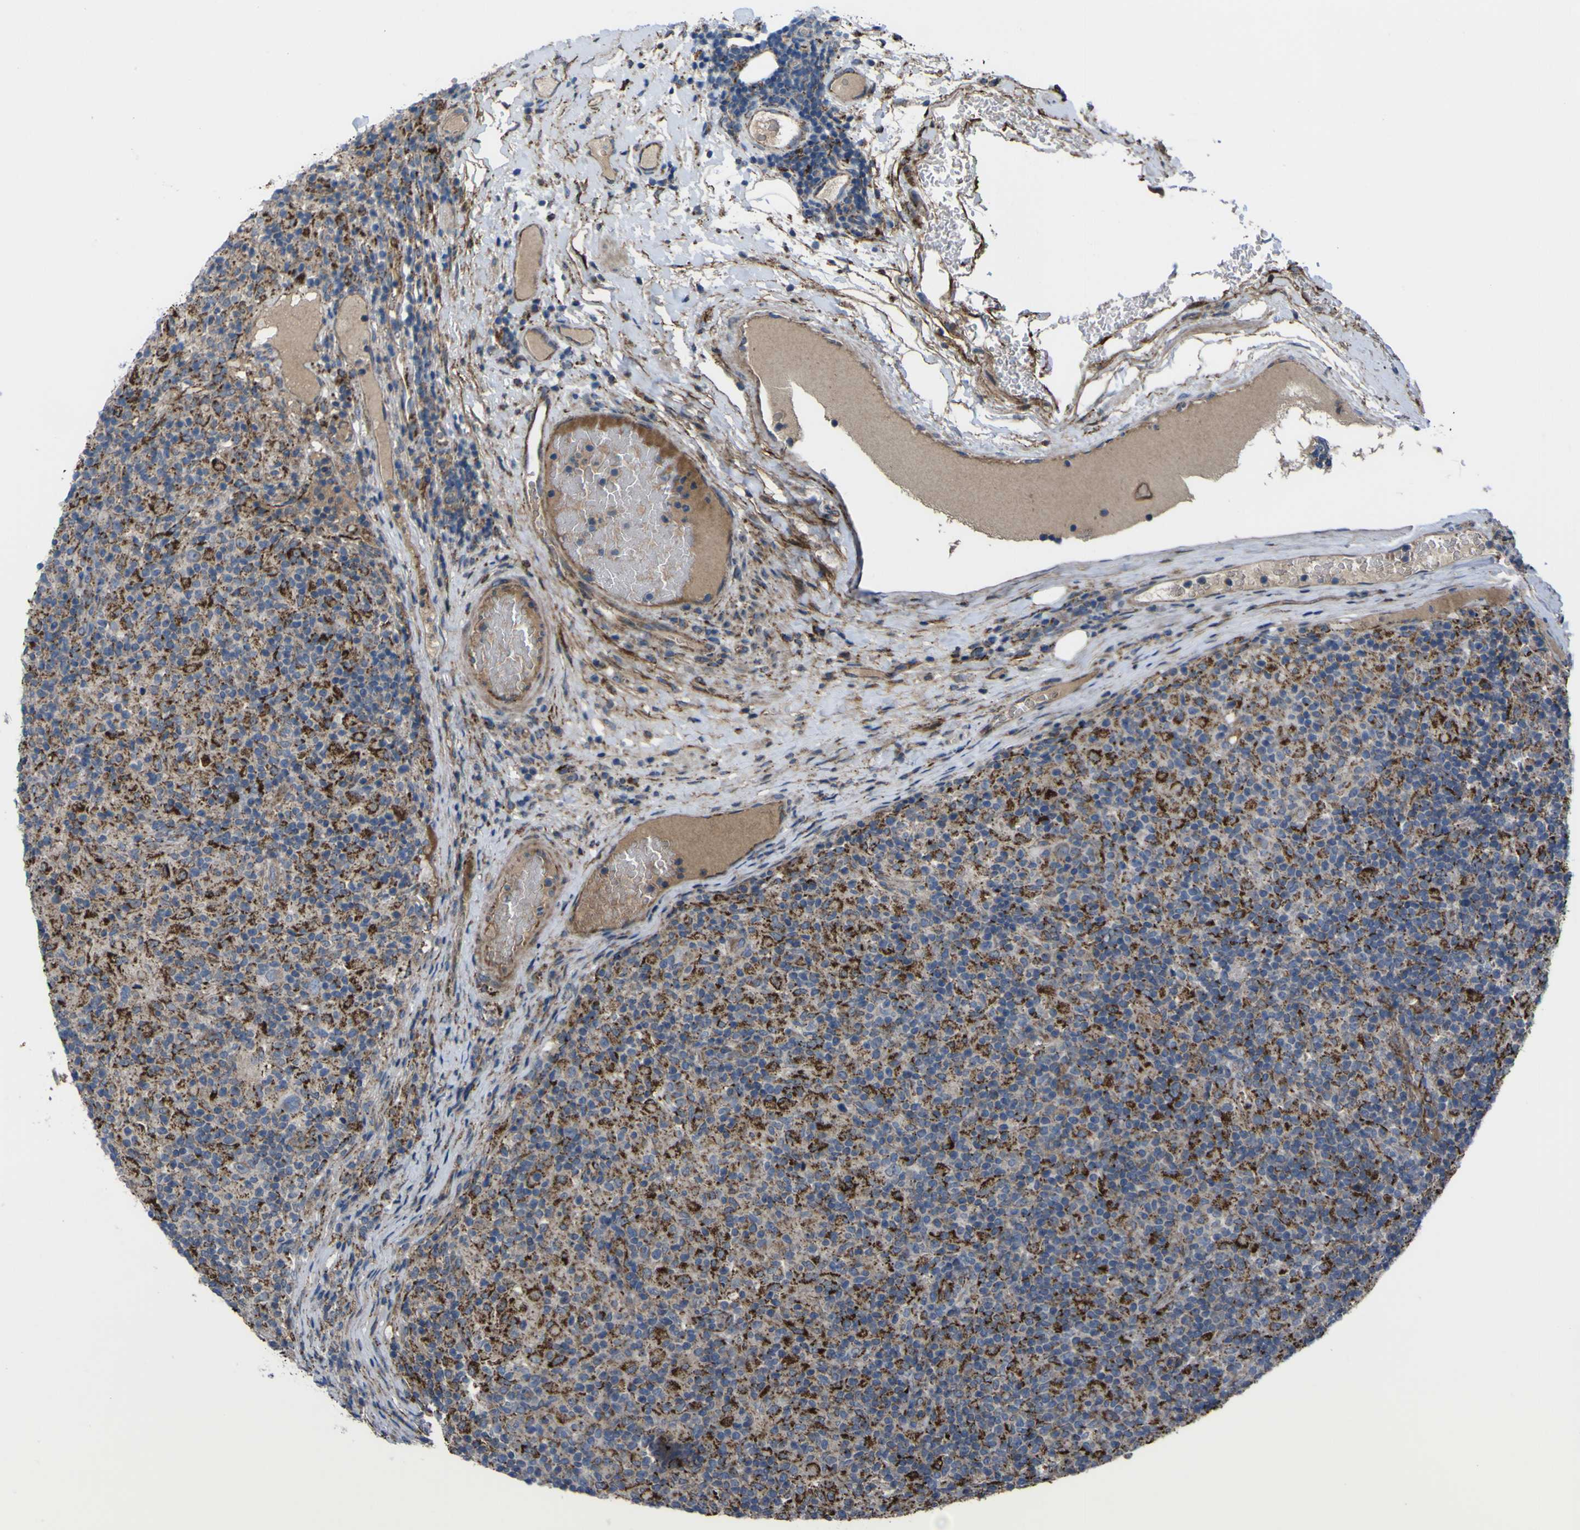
{"staining": {"intensity": "negative", "quantity": "none", "location": "none"}, "tissue": "lymphoma", "cell_type": "Tumor cells", "image_type": "cancer", "snomed": [{"axis": "morphology", "description": "Hodgkin's disease, NOS"}, {"axis": "topography", "description": "Lymph node"}], "caption": "DAB immunohistochemical staining of Hodgkin's disease exhibits no significant positivity in tumor cells. (Stains: DAB immunohistochemistry (IHC) with hematoxylin counter stain, Microscopy: brightfield microscopy at high magnification).", "gene": "GPLD1", "patient": {"sex": "male", "age": 70}}